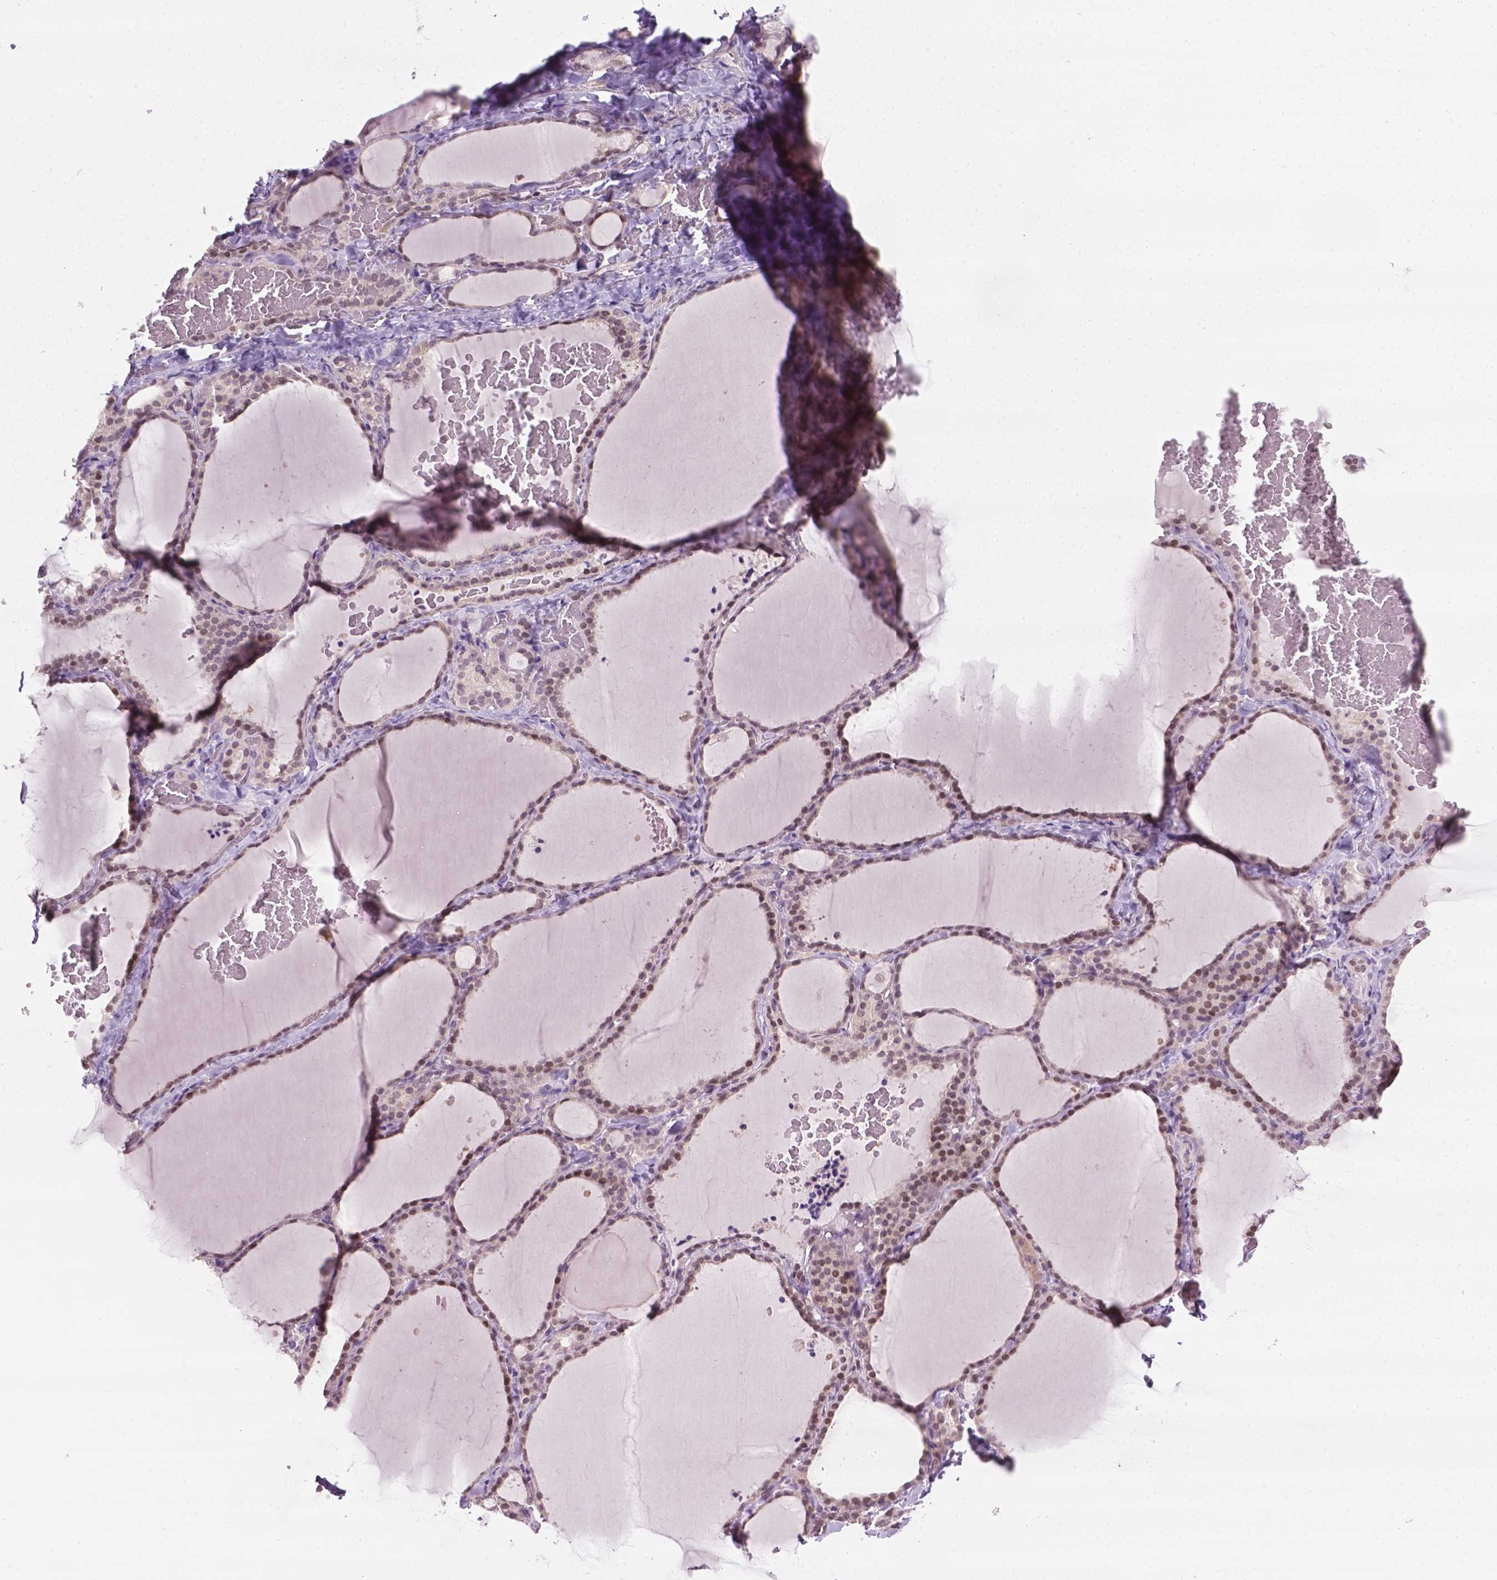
{"staining": {"intensity": "weak", "quantity": ">75%", "location": "nuclear"}, "tissue": "thyroid gland", "cell_type": "Glandular cells", "image_type": "normal", "snomed": [{"axis": "morphology", "description": "Normal tissue, NOS"}, {"axis": "topography", "description": "Thyroid gland"}], "caption": "Brown immunohistochemical staining in normal thyroid gland demonstrates weak nuclear staining in about >75% of glandular cells.", "gene": "DENND4A", "patient": {"sex": "female", "age": 22}}